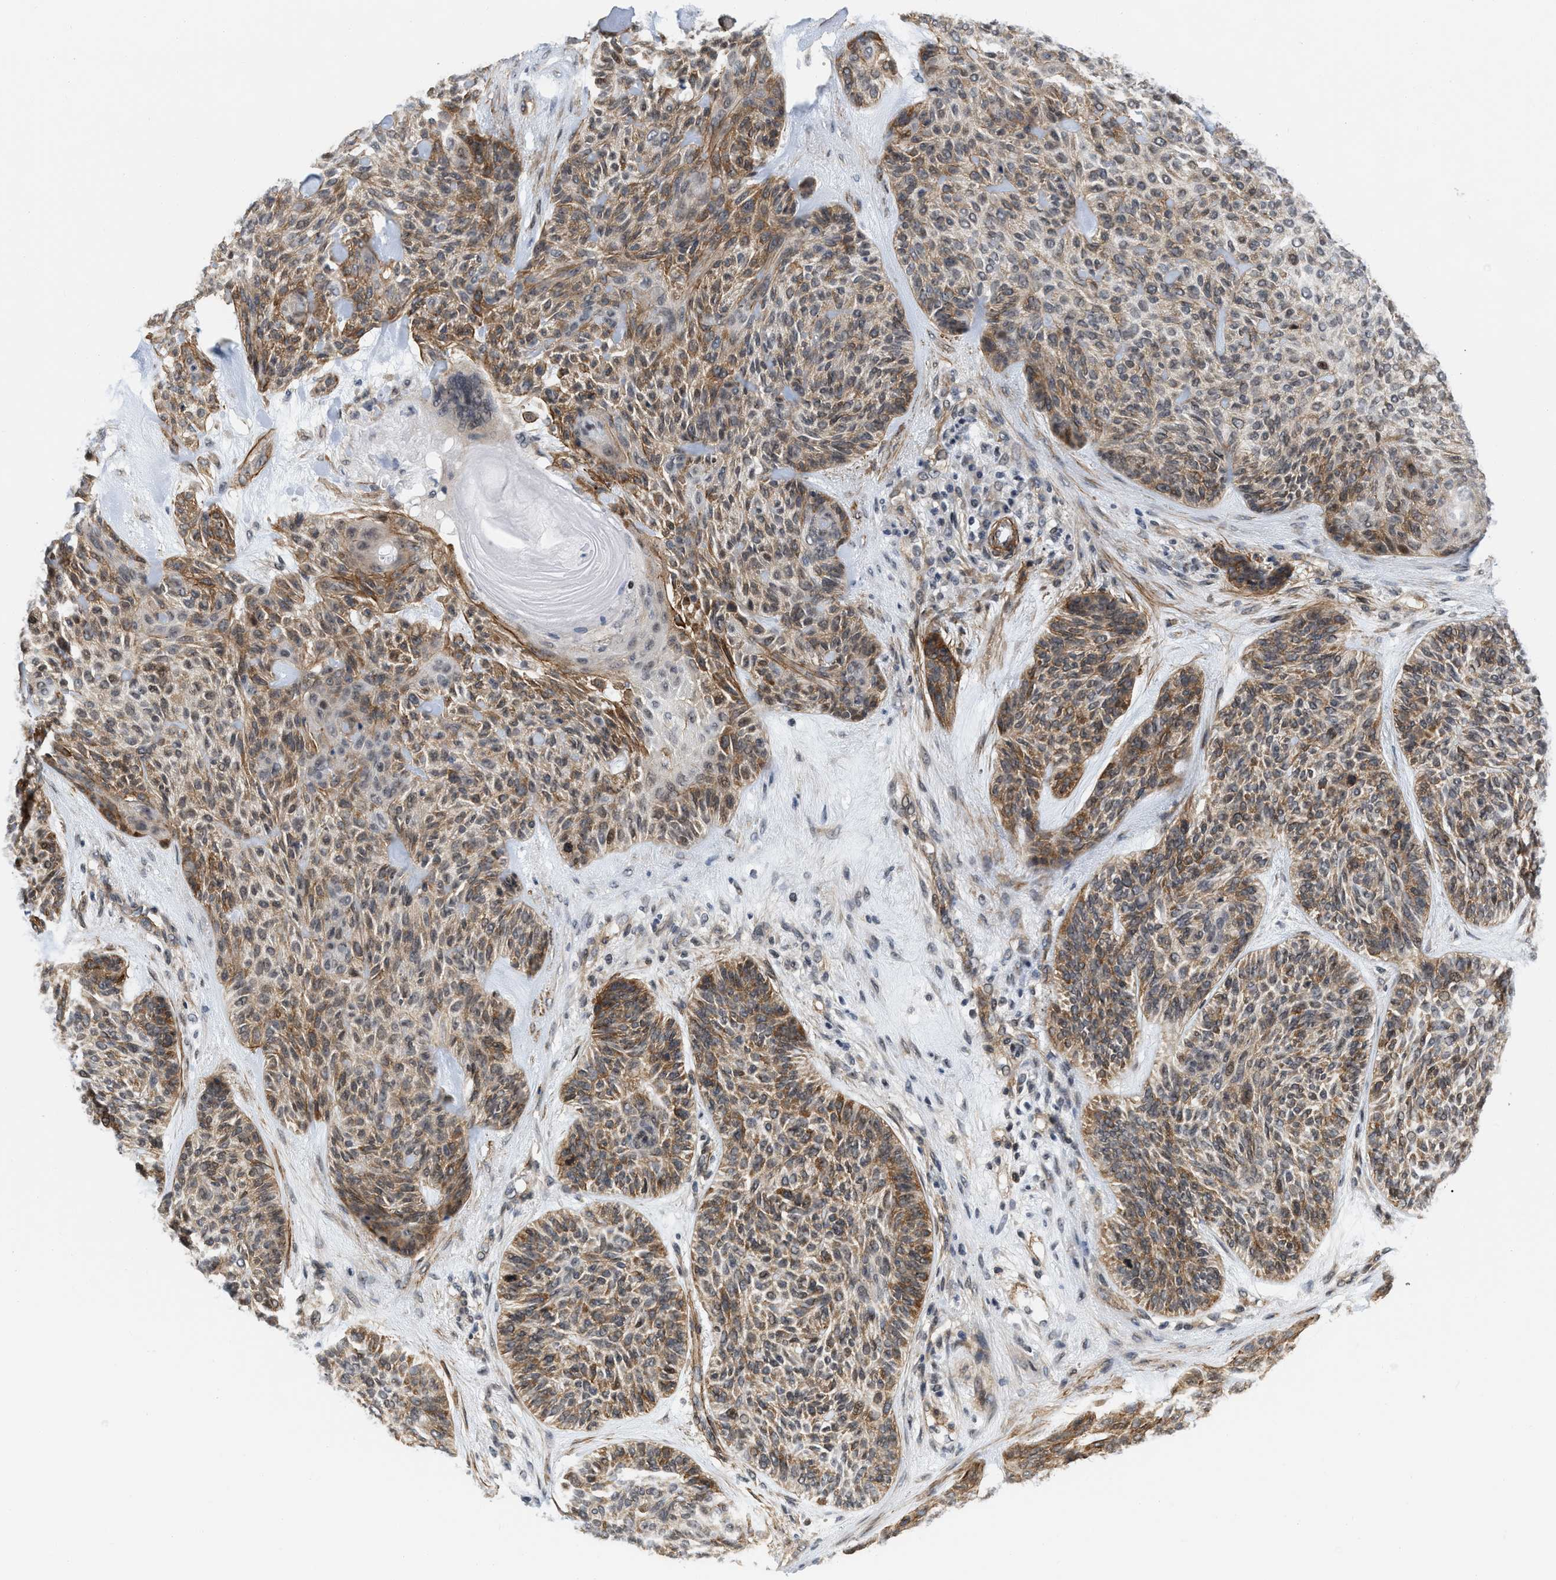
{"staining": {"intensity": "moderate", "quantity": ">75%", "location": "cytoplasmic/membranous,nuclear"}, "tissue": "skin cancer", "cell_type": "Tumor cells", "image_type": "cancer", "snomed": [{"axis": "morphology", "description": "Basal cell carcinoma"}, {"axis": "topography", "description": "Skin"}], "caption": "Skin cancer stained for a protein (brown) displays moderate cytoplasmic/membranous and nuclear positive positivity in about >75% of tumor cells.", "gene": "GPRASP2", "patient": {"sex": "male", "age": 55}}